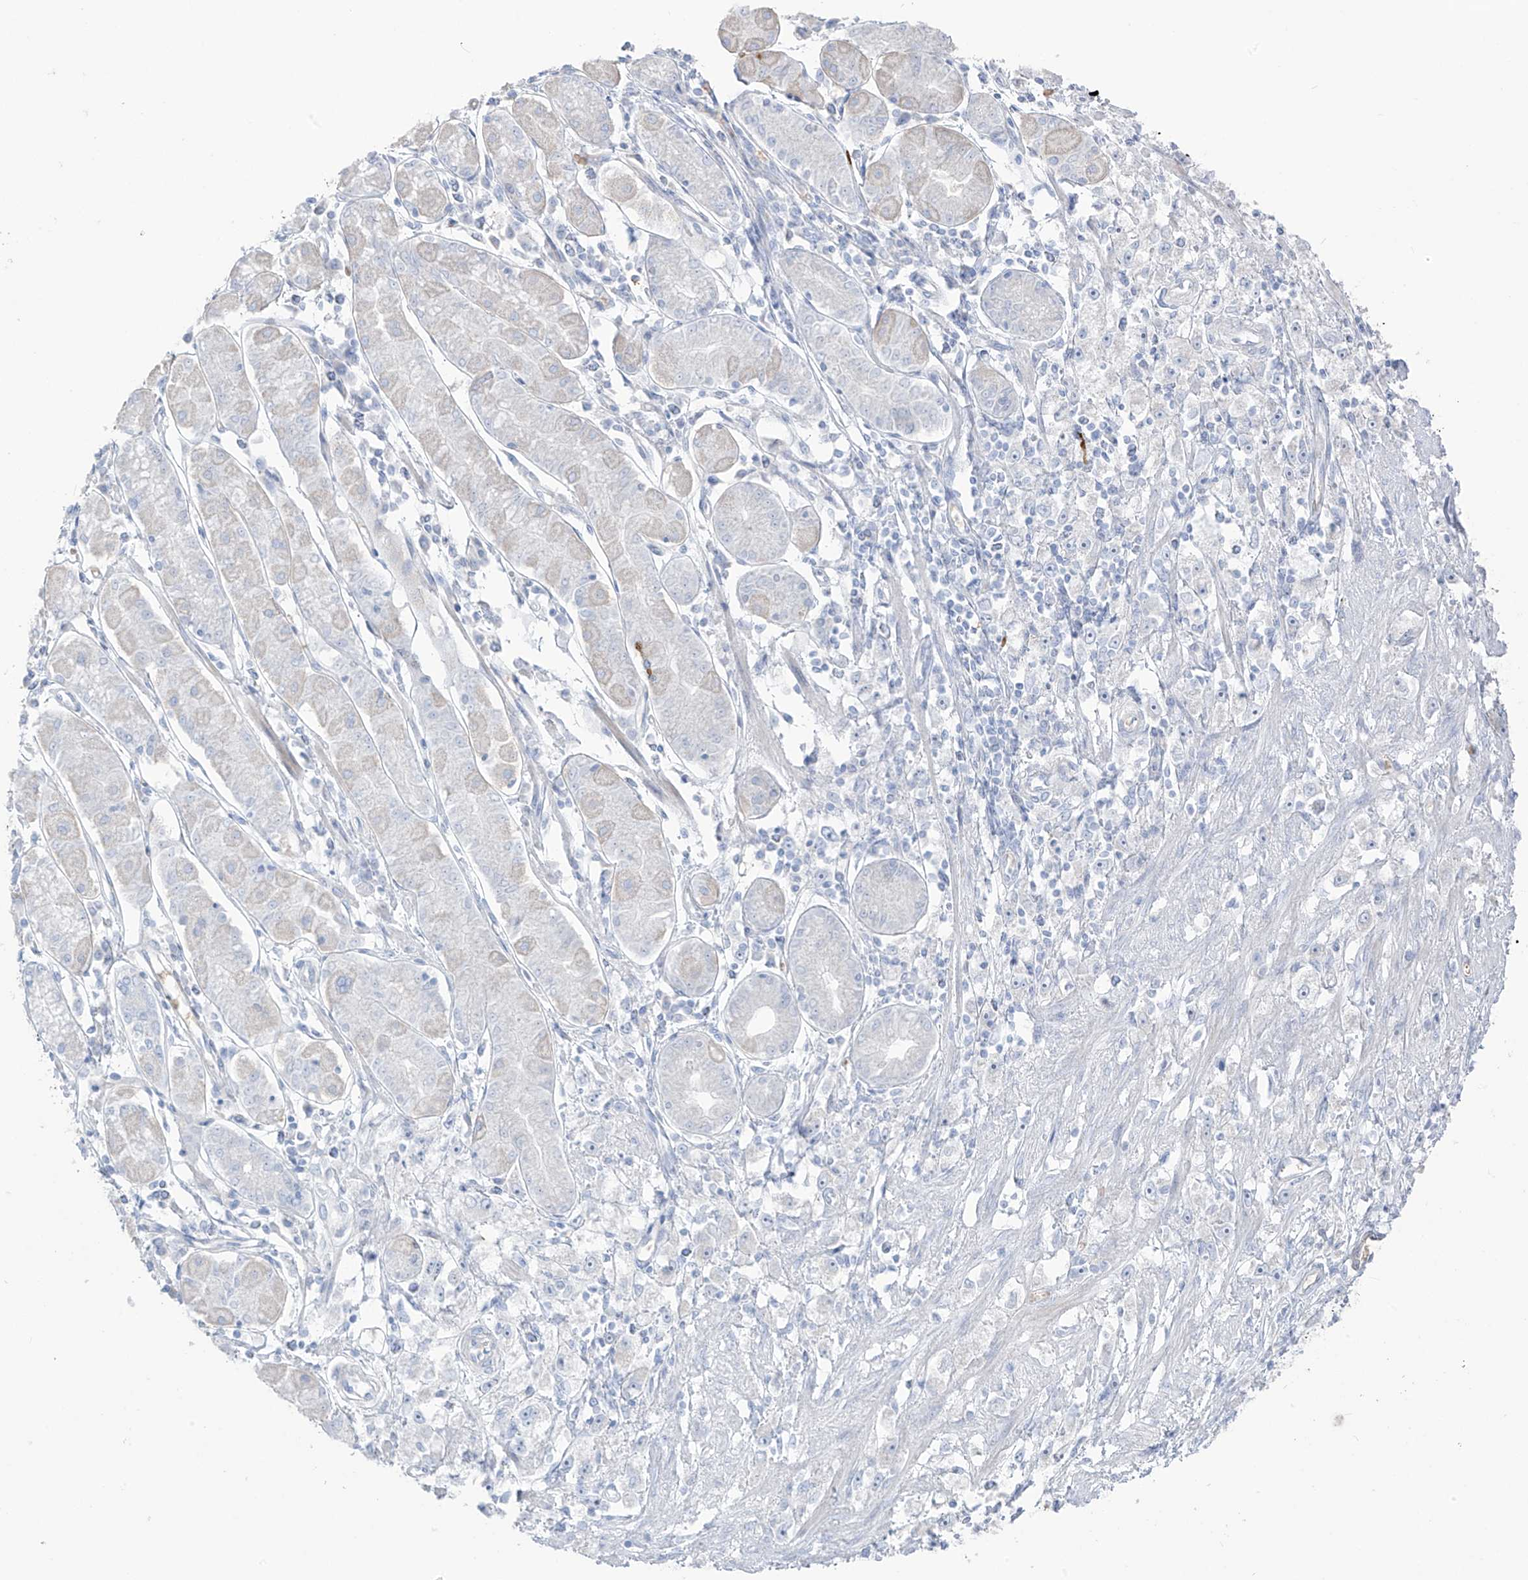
{"staining": {"intensity": "negative", "quantity": "none", "location": "none"}, "tissue": "stomach cancer", "cell_type": "Tumor cells", "image_type": "cancer", "snomed": [{"axis": "morphology", "description": "Adenocarcinoma, NOS"}, {"axis": "topography", "description": "Stomach"}], "caption": "Immunohistochemistry image of human adenocarcinoma (stomach) stained for a protein (brown), which demonstrates no positivity in tumor cells. (Brightfield microscopy of DAB IHC at high magnification).", "gene": "ASPRV1", "patient": {"sex": "female", "age": 59}}